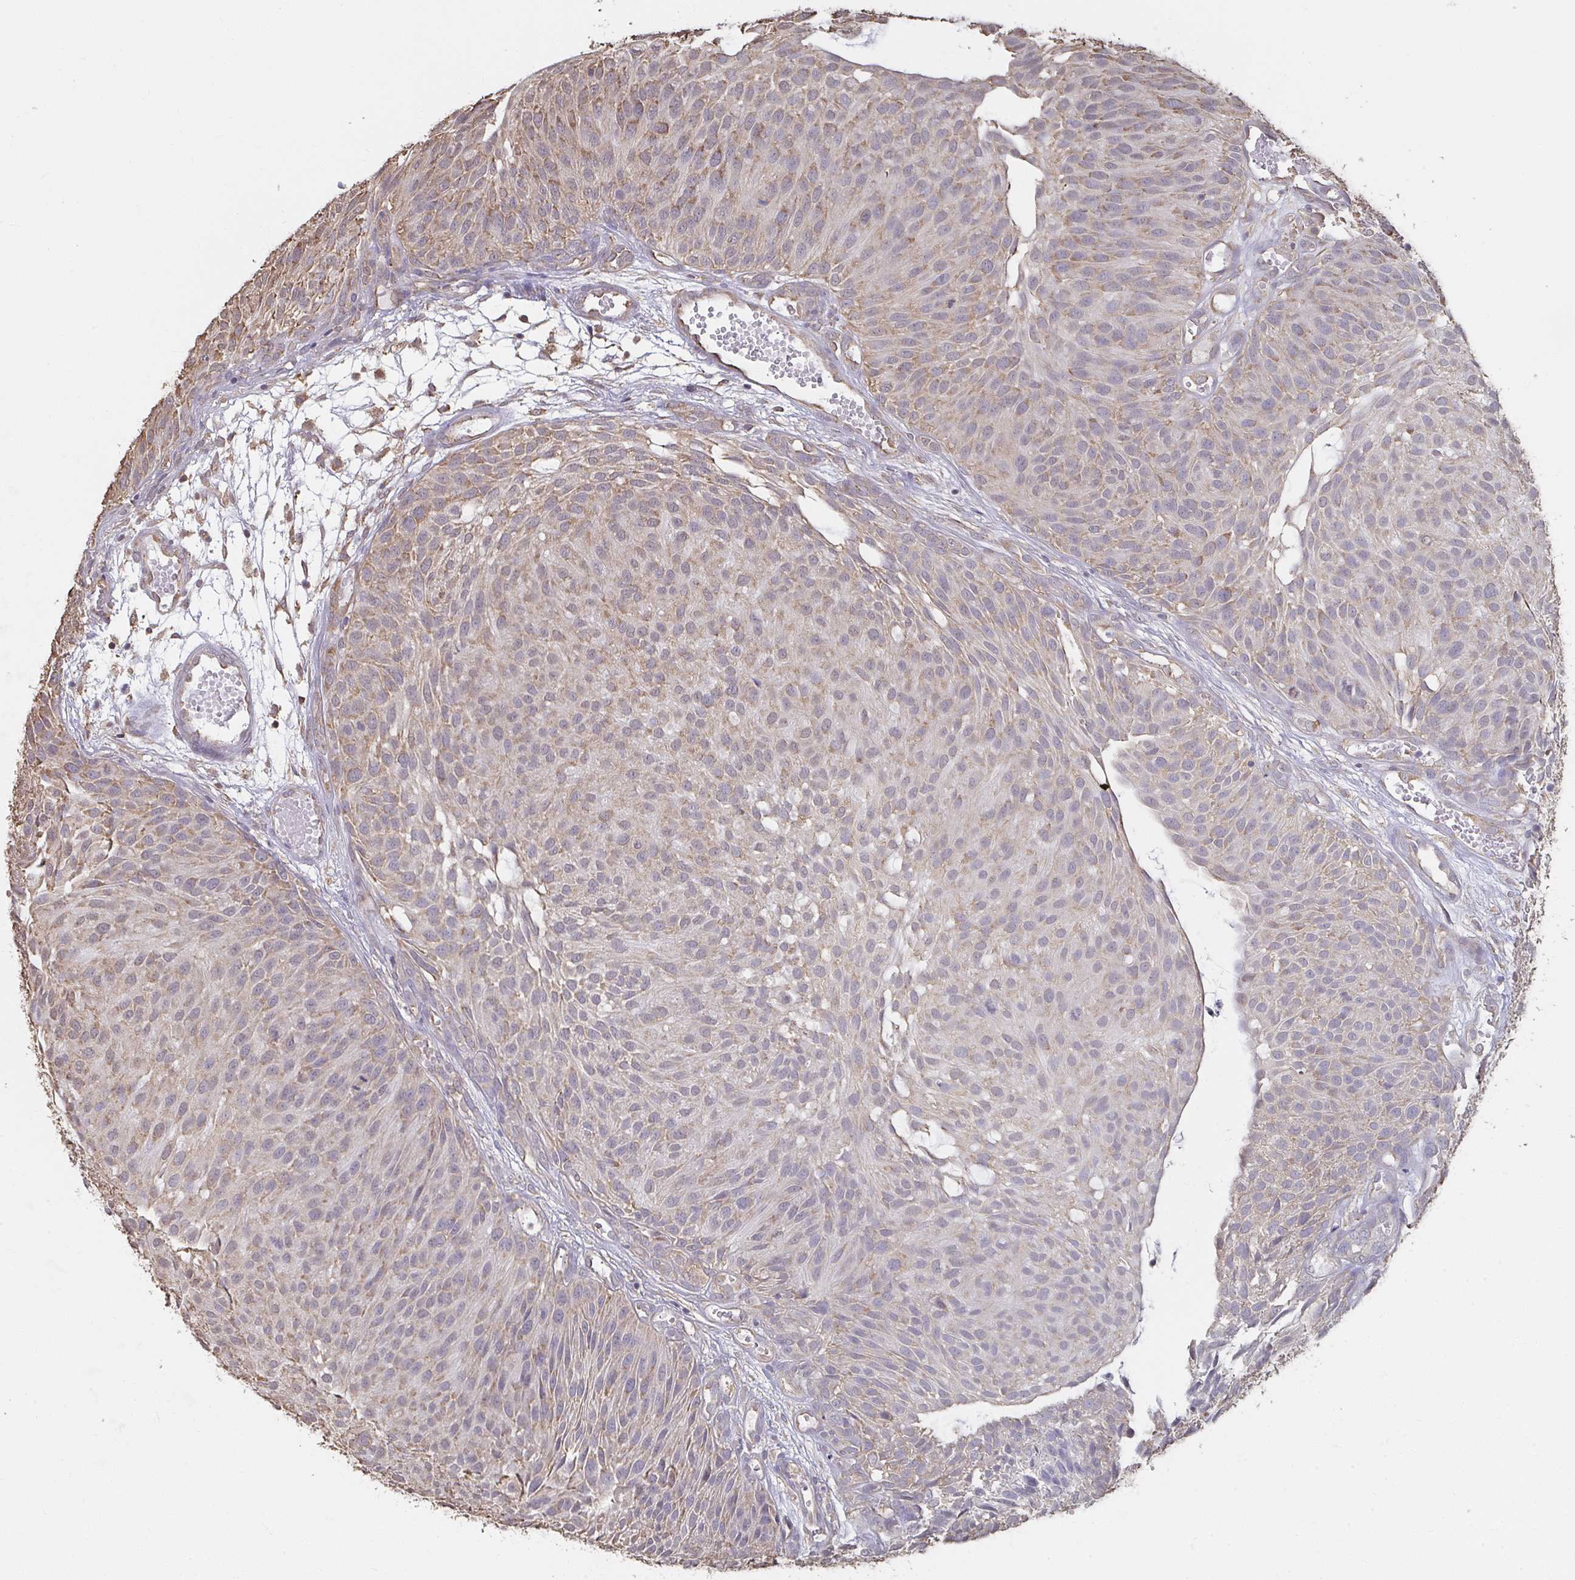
{"staining": {"intensity": "weak", "quantity": "25%-75%", "location": "cytoplasmic/membranous"}, "tissue": "urothelial cancer", "cell_type": "Tumor cells", "image_type": "cancer", "snomed": [{"axis": "morphology", "description": "Urothelial carcinoma, NOS"}, {"axis": "topography", "description": "Urinary bladder"}], "caption": "The immunohistochemical stain labels weak cytoplasmic/membranous staining in tumor cells of urothelial cancer tissue.", "gene": "SYNCRIP", "patient": {"sex": "male", "age": 84}}